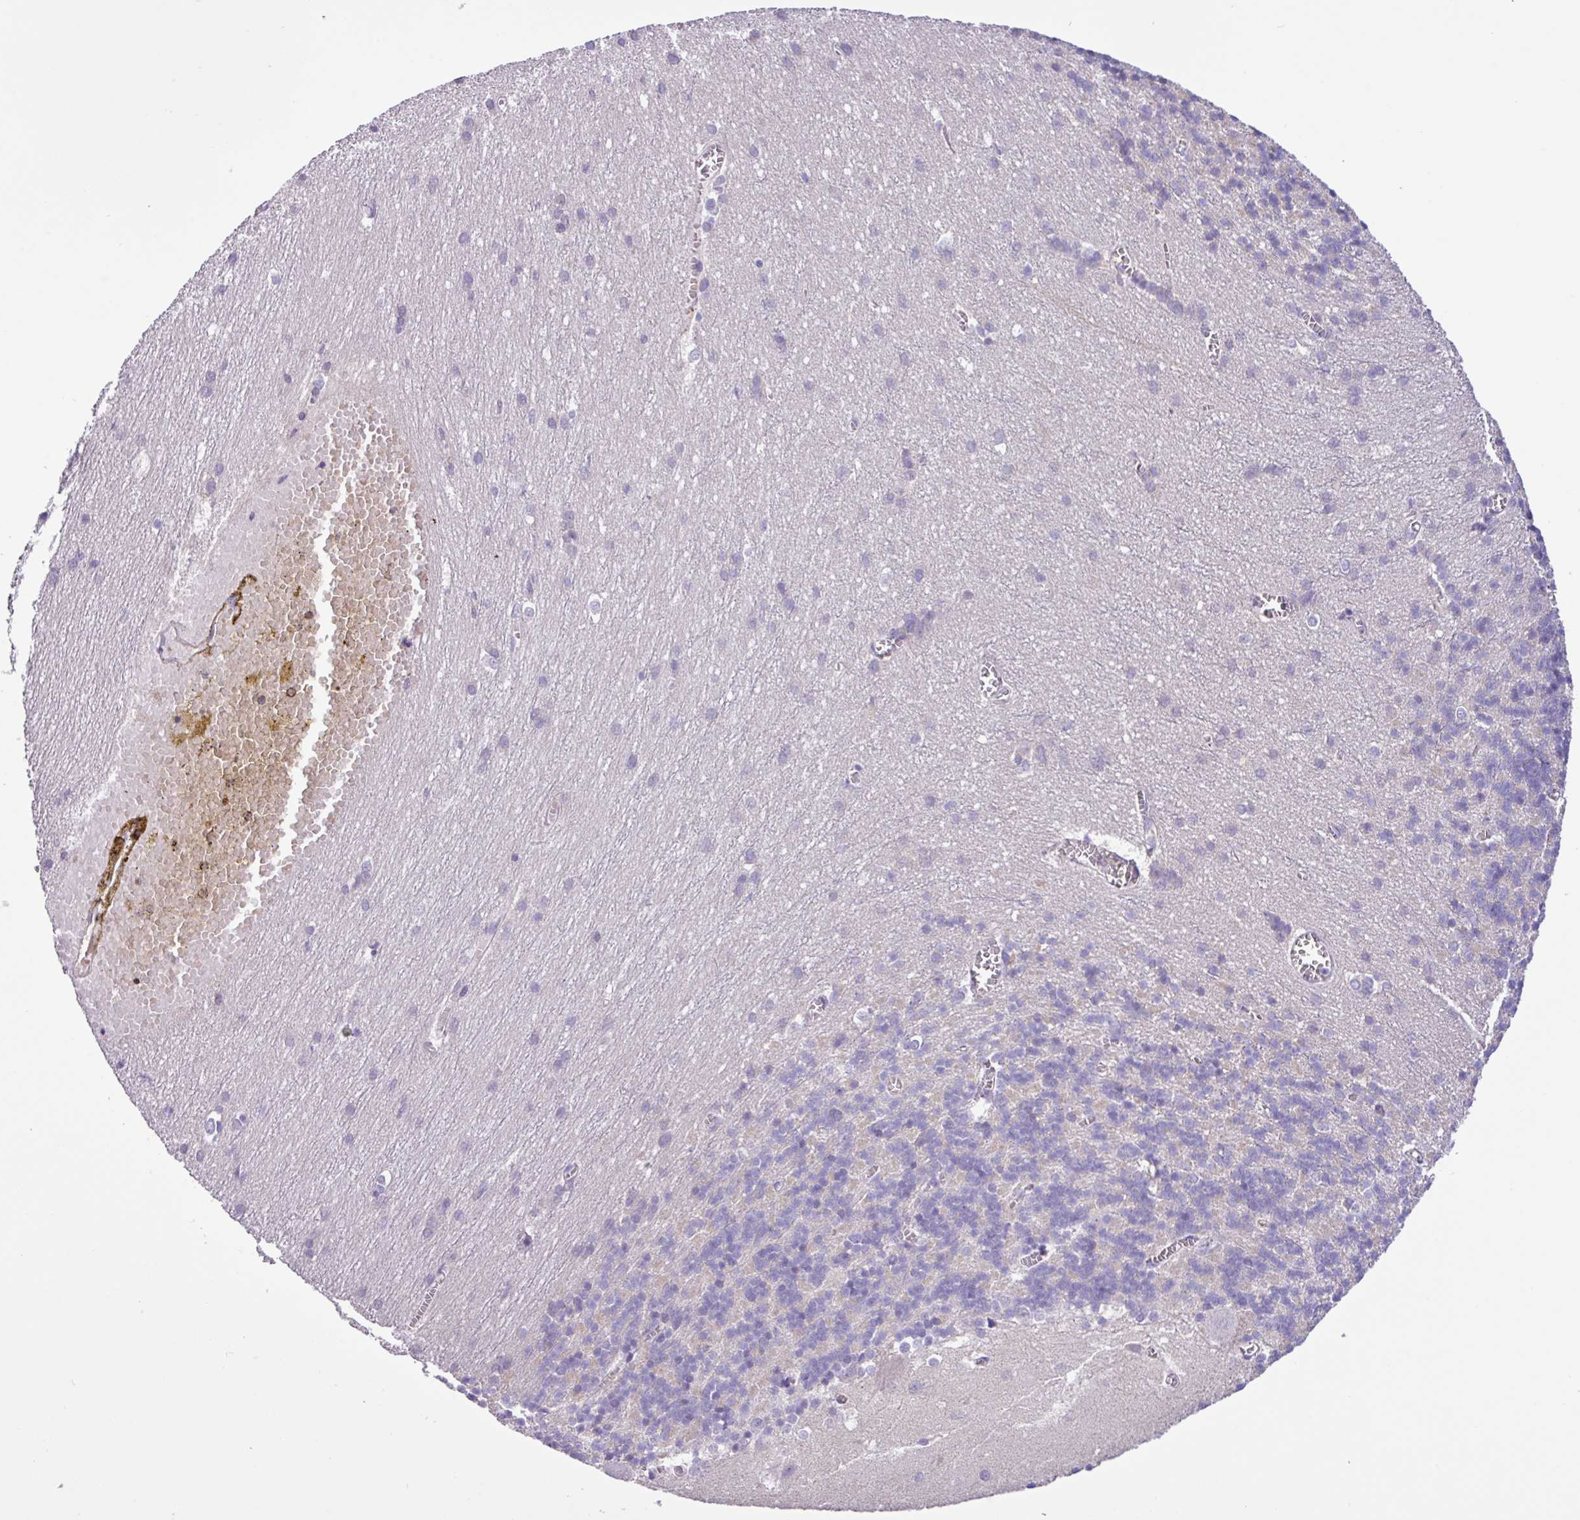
{"staining": {"intensity": "negative", "quantity": "none", "location": "none"}, "tissue": "cerebellum", "cell_type": "Cells in granular layer", "image_type": "normal", "snomed": [{"axis": "morphology", "description": "Normal tissue, NOS"}, {"axis": "topography", "description": "Cerebellum"}], "caption": "Immunohistochemistry micrograph of normal human cerebellum stained for a protein (brown), which demonstrates no staining in cells in granular layer.", "gene": "MRM2", "patient": {"sex": "male", "age": 37}}